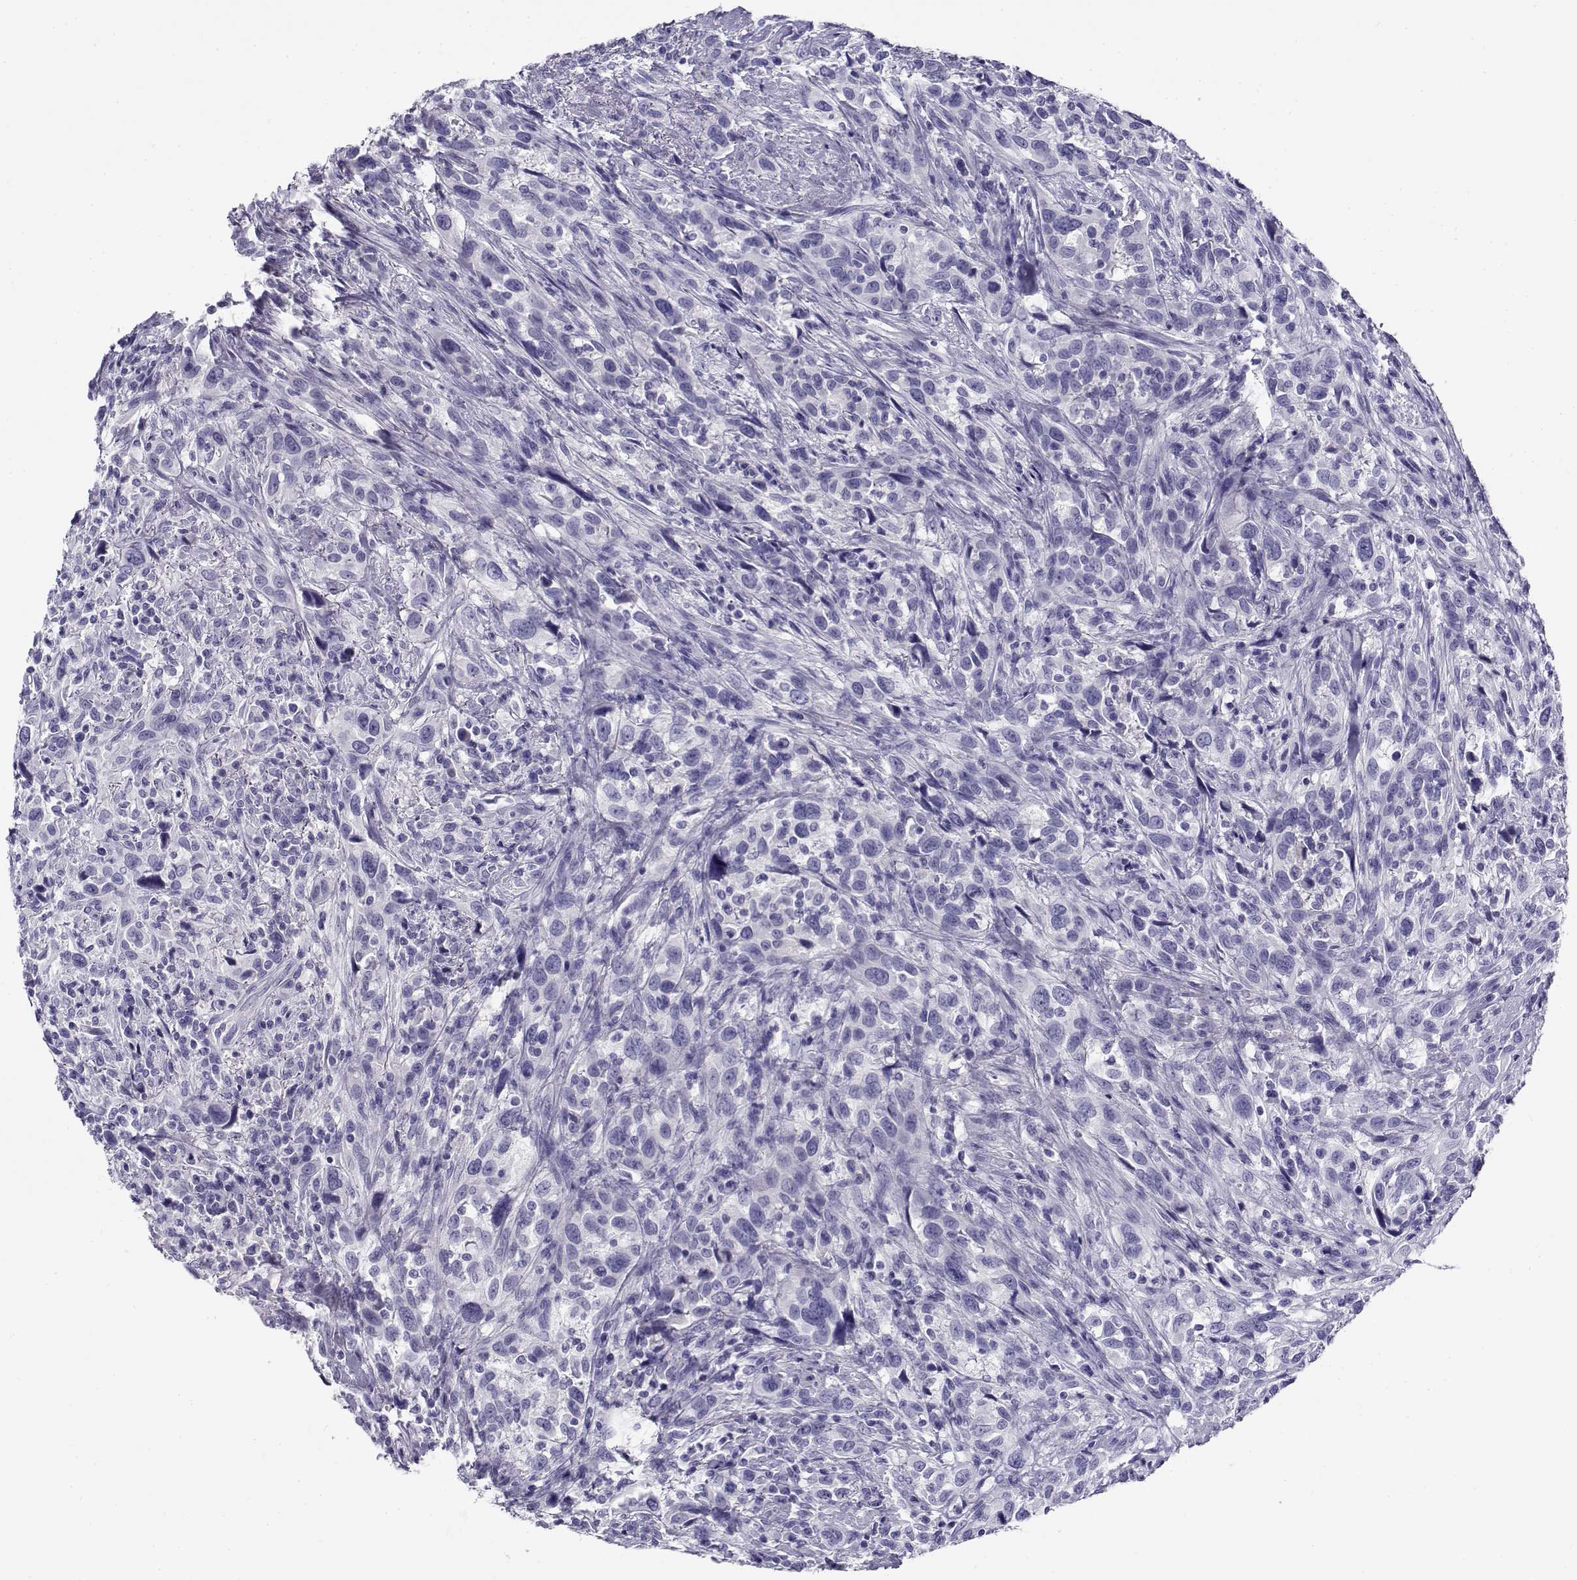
{"staining": {"intensity": "negative", "quantity": "none", "location": "none"}, "tissue": "urothelial cancer", "cell_type": "Tumor cells", "image_type": "cancer", "snomed": [{"axis": "morphology", "description": "Urothelial carcinoma, NOS"}, {"axis": "morphology", "description": "Urothelial carcinoma, High grade"}, {"axis": "topography", "description": "Urinary bladder"}], "caption": "Immunohistochemistry histopathology image of neoplastic tissue: human transitional cell carcinoma stained with DAB demonstrates no significant protein staining in tumor cells.", "gene": "CABS1", "patient": {"sex": "female", "age": 64}}